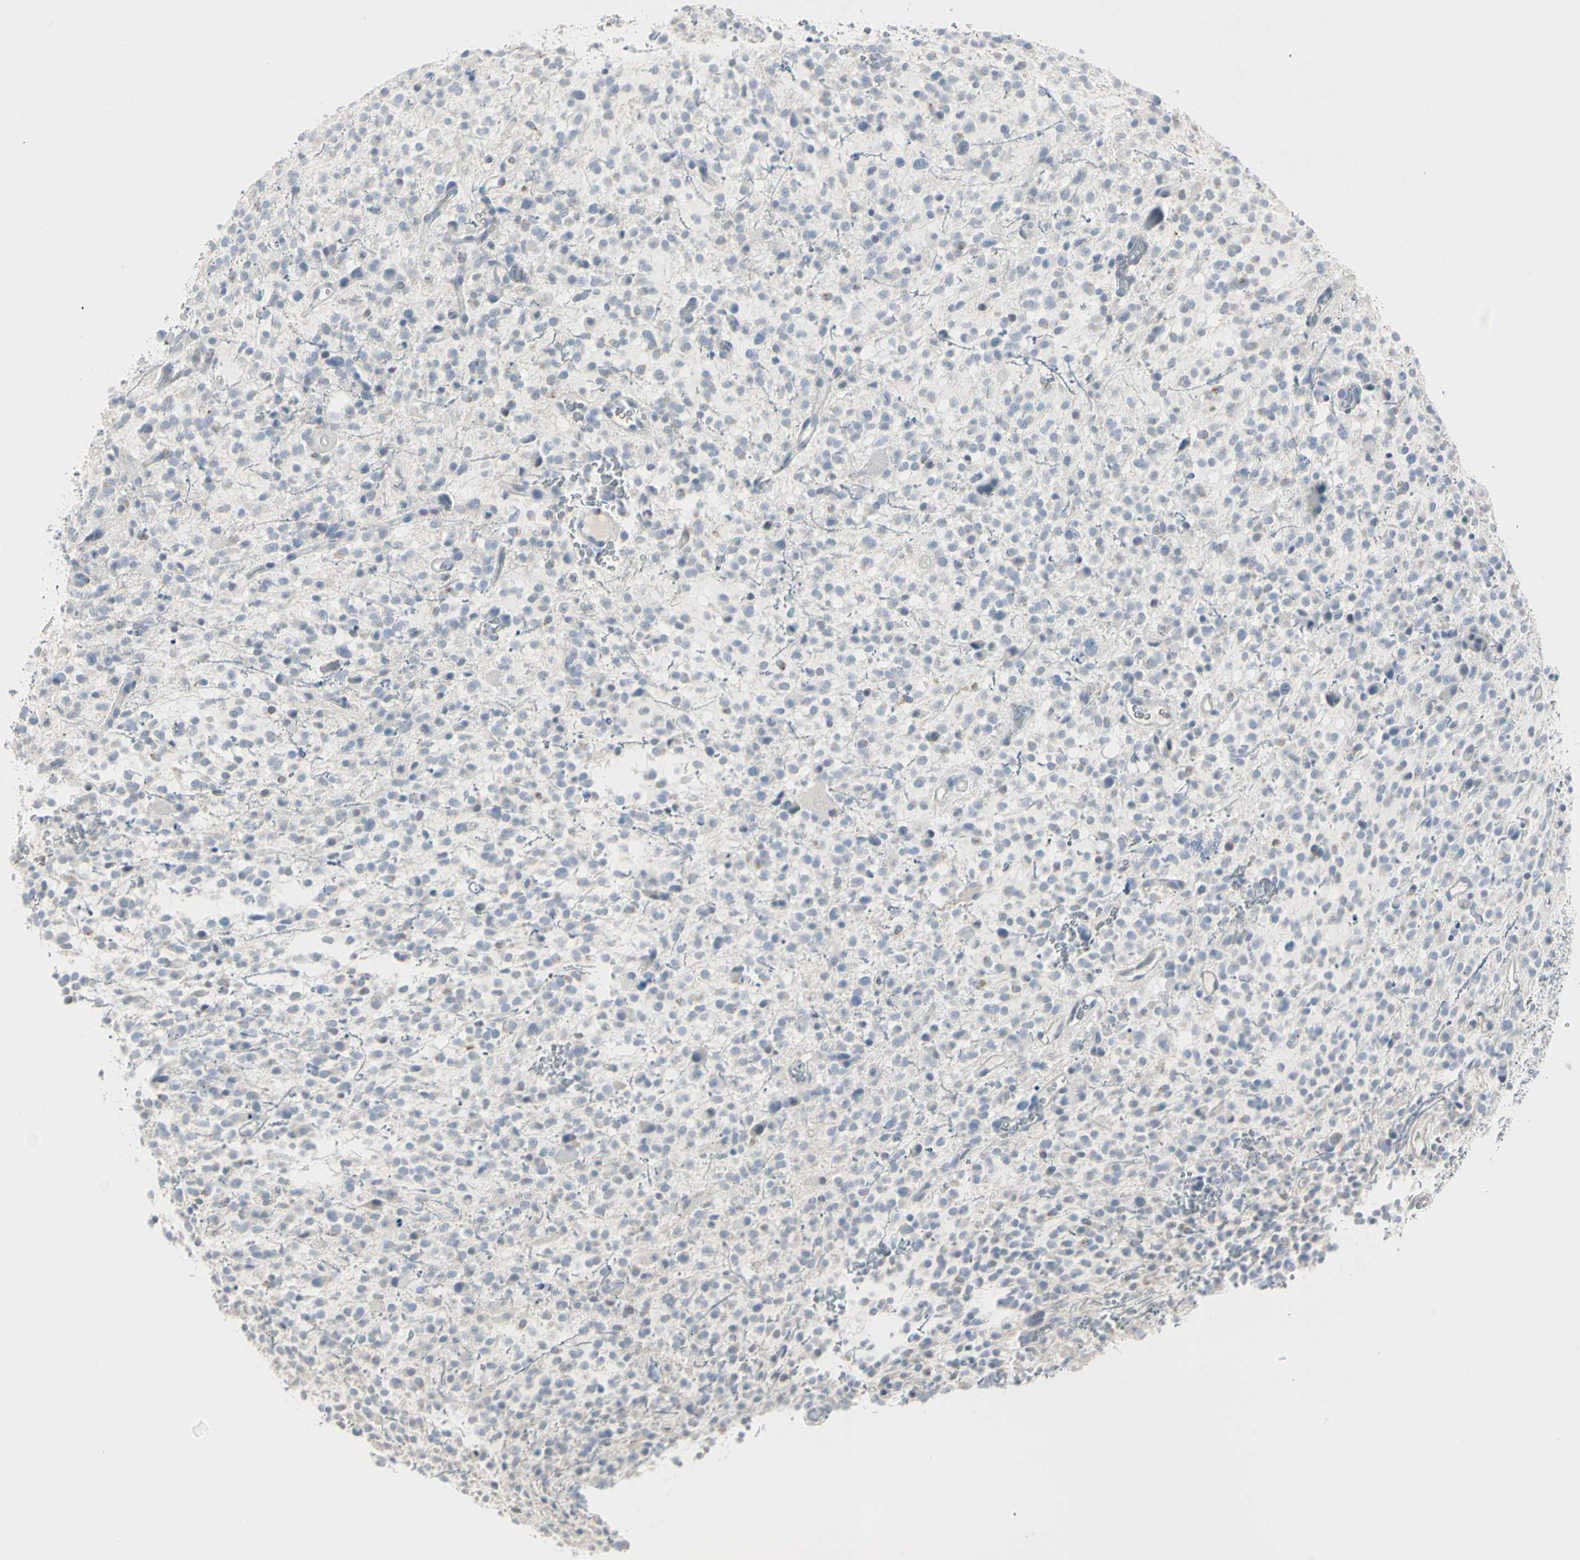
{"staining": {"intensity": "negative", "quantity": "none", "location": "none"}, "tissue": "glioma", "cell_type": "Tumor cells", "image_type": "cancer", "snomed": [{"axis": "morphology", "description": "Glioma, malignant, High grade"}, {"axis": "topography", "description": "Brain"}], "caption": "Immunohistochemistry (IHC) micrograph of high-grade glioma (malignant) stained for a protein (brown), which demonstrates no staining in tumor cells.", "gene": "DMPK", "patient": {"sex": "male", "age": 48}}